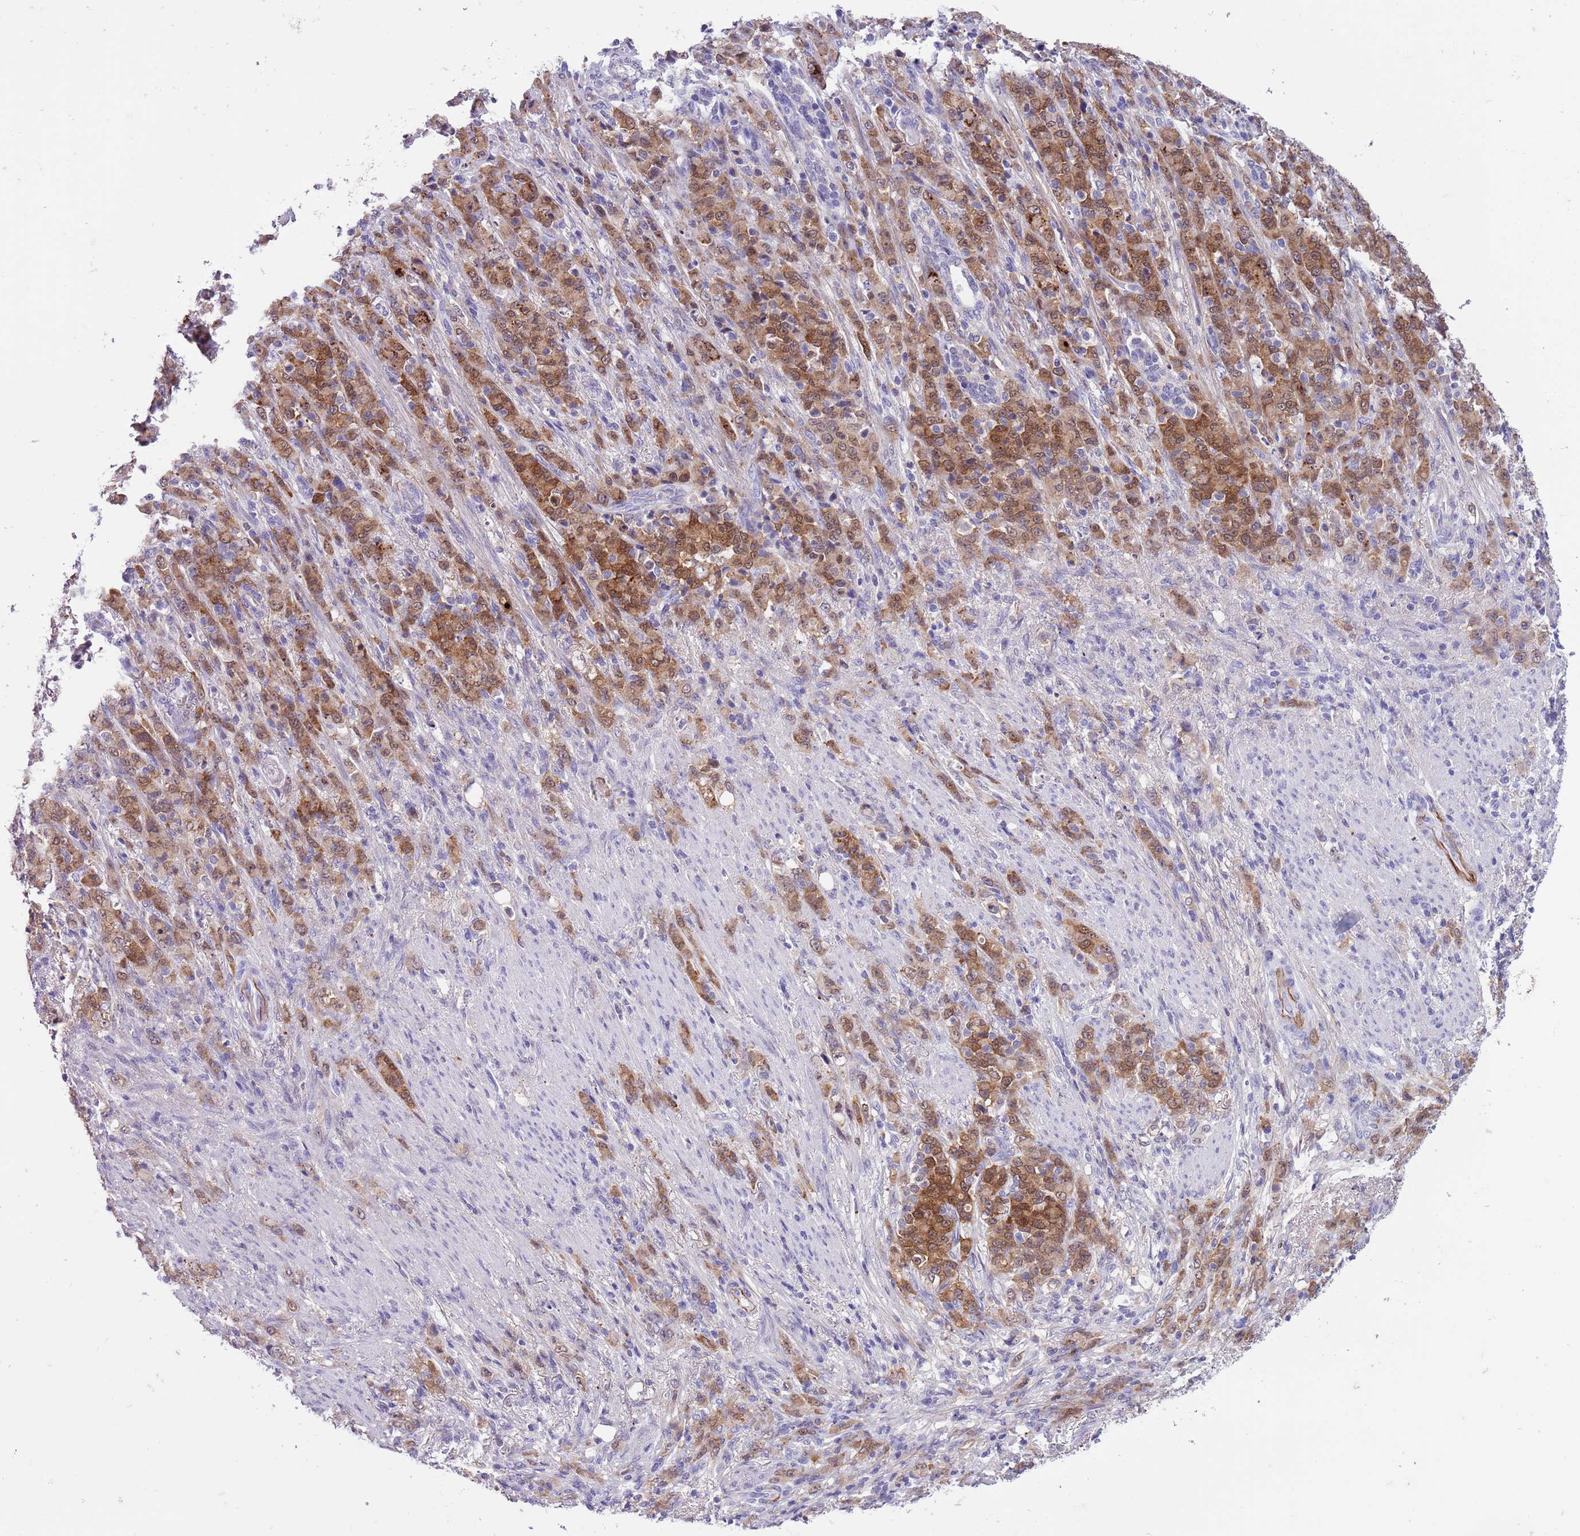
{"staining": {"intensity": "moderate", "quantity": ">75%", "location": "cytoplasmic/membranous,nuclear"}, "tissue": "stomach cancer", "cell_type": "Tumor cells", "image_type": "cancer", "snomed": [{"axis": "morphology", "description": "Adenocarcinoma, NOS"}, {"axis": "topography", "description": "Stomach"}], "caption": "A micrograph showing moderate cytoplasmic/membranous and nuclear expression in about >75% of tumor cells in stomach cancer (adenocarcinoma), as visualized by brown immunohistochemical staining.", "gene": "PFKFB2", "patient": {"sex": "female", "age": 79}}